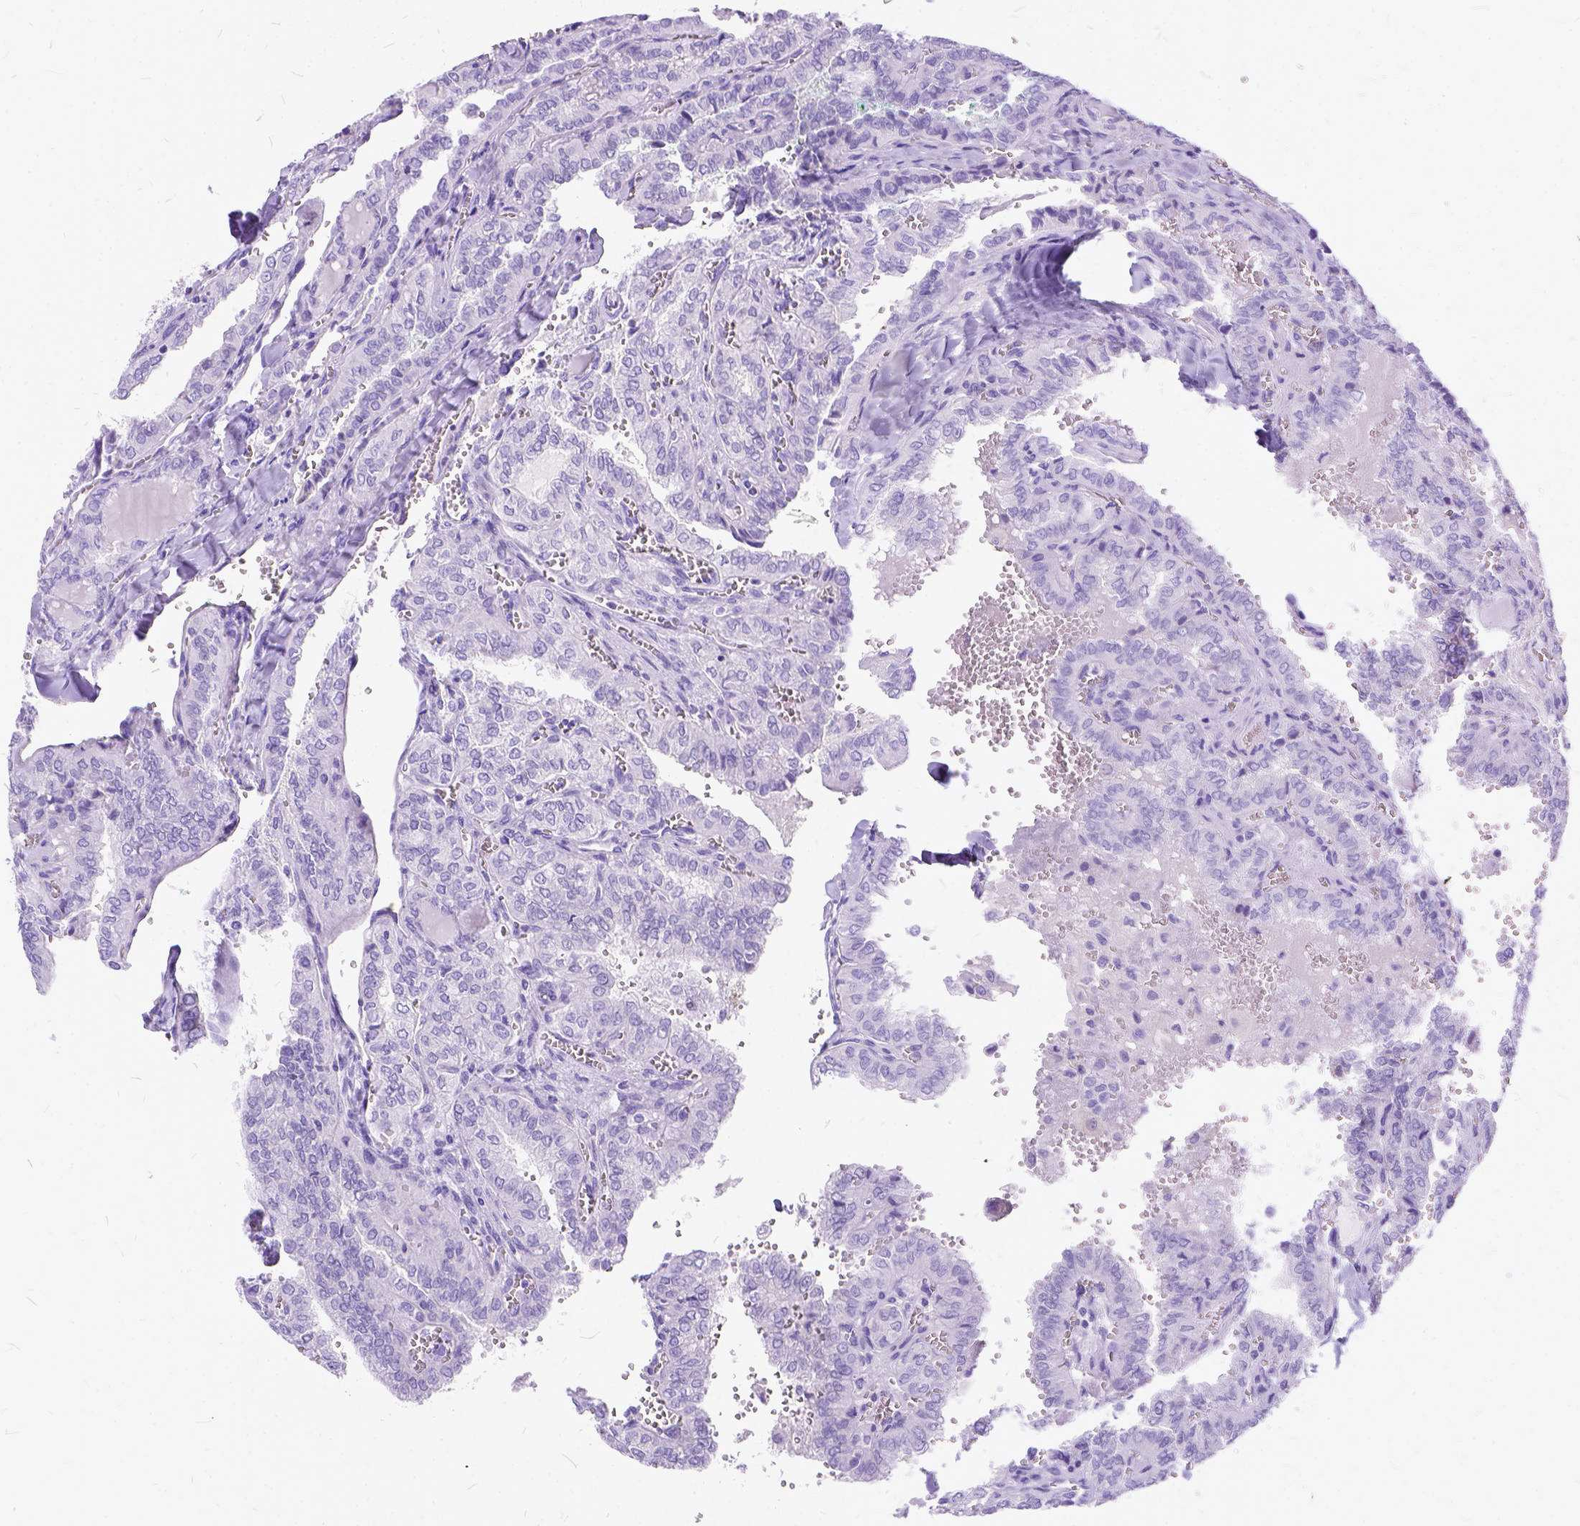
{"staining": {"intensity": "negative", "quantity": "none", "location": "none"}, "tissue": "thyroid cancer", "cell_type": "Tumor cells", "image_type": "cancer", "snomed": [{"axis": "morphology", "description": "Papillary adenocarcinoma, NOS"}, {"axis": "topography", "description": "Thyroid gland"}], "caption": "This is an immunohistochemistry histopathology image of thyroid papillary adenocarcinoma. There is no expression in tumor cells.", "gene": "C1QTNF3", "patient": {"sex": "female", "age": 41}}